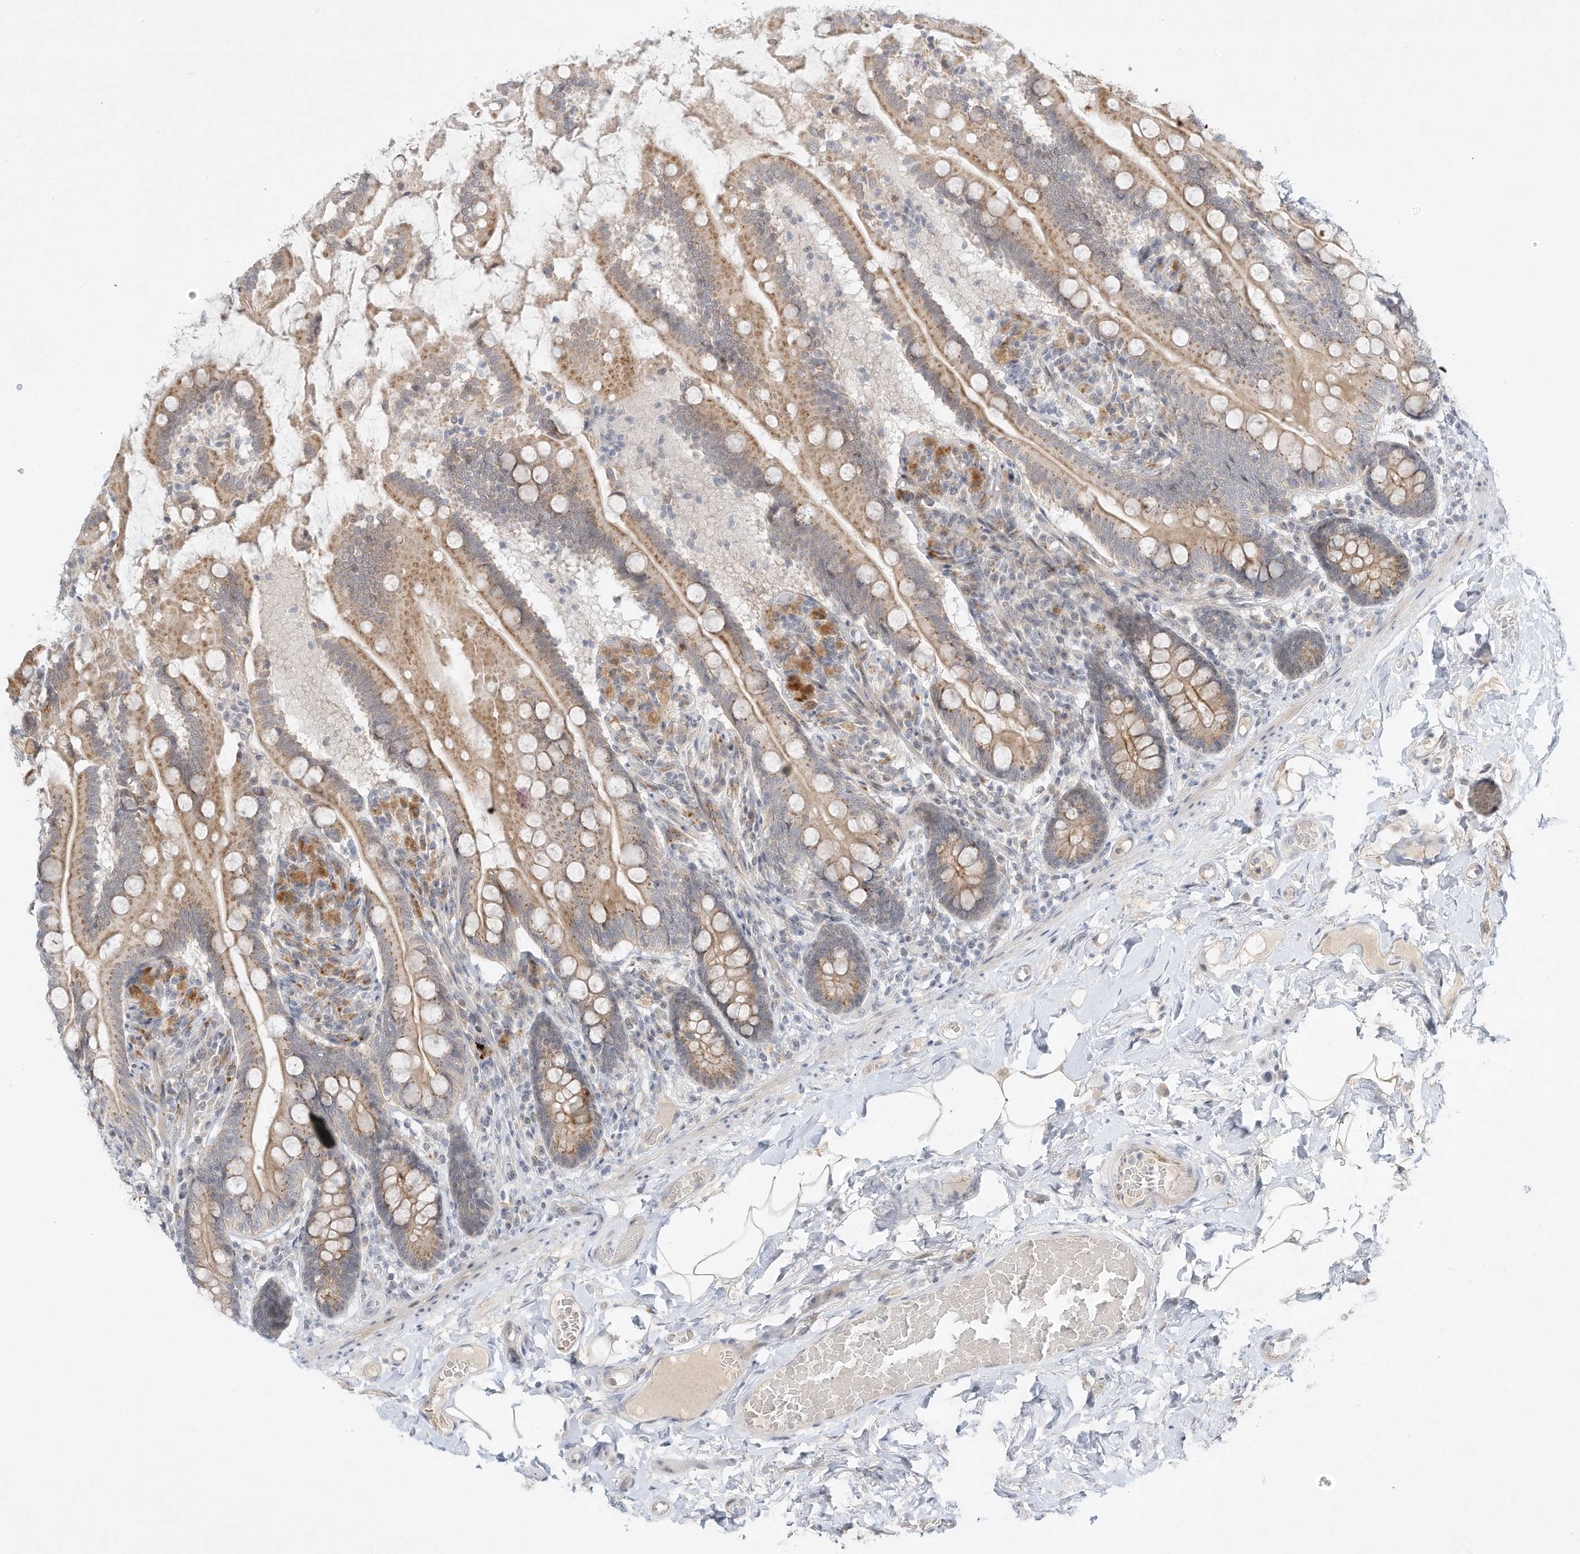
{"staining": {"intensity": "moderate", "quantity": "25%-75%", "location": "cytoplasmic/membranous"}, "tissue": "small intestine", "cell_type": "Glandular cells", "image_type": "normal", "snomed": [{"axis": "morphology", "description": "Normal tissue, NOS"}, {"axis": "topography", "description": "Small intestine"}], "caption": "Glandular cells show medium levels of moderate cytoplasmic/membranous expression in approximately 25%-75% of cells in benign small intestine.", "gene": "PAK6", "patient": {"sex": "female", "age": 64}}